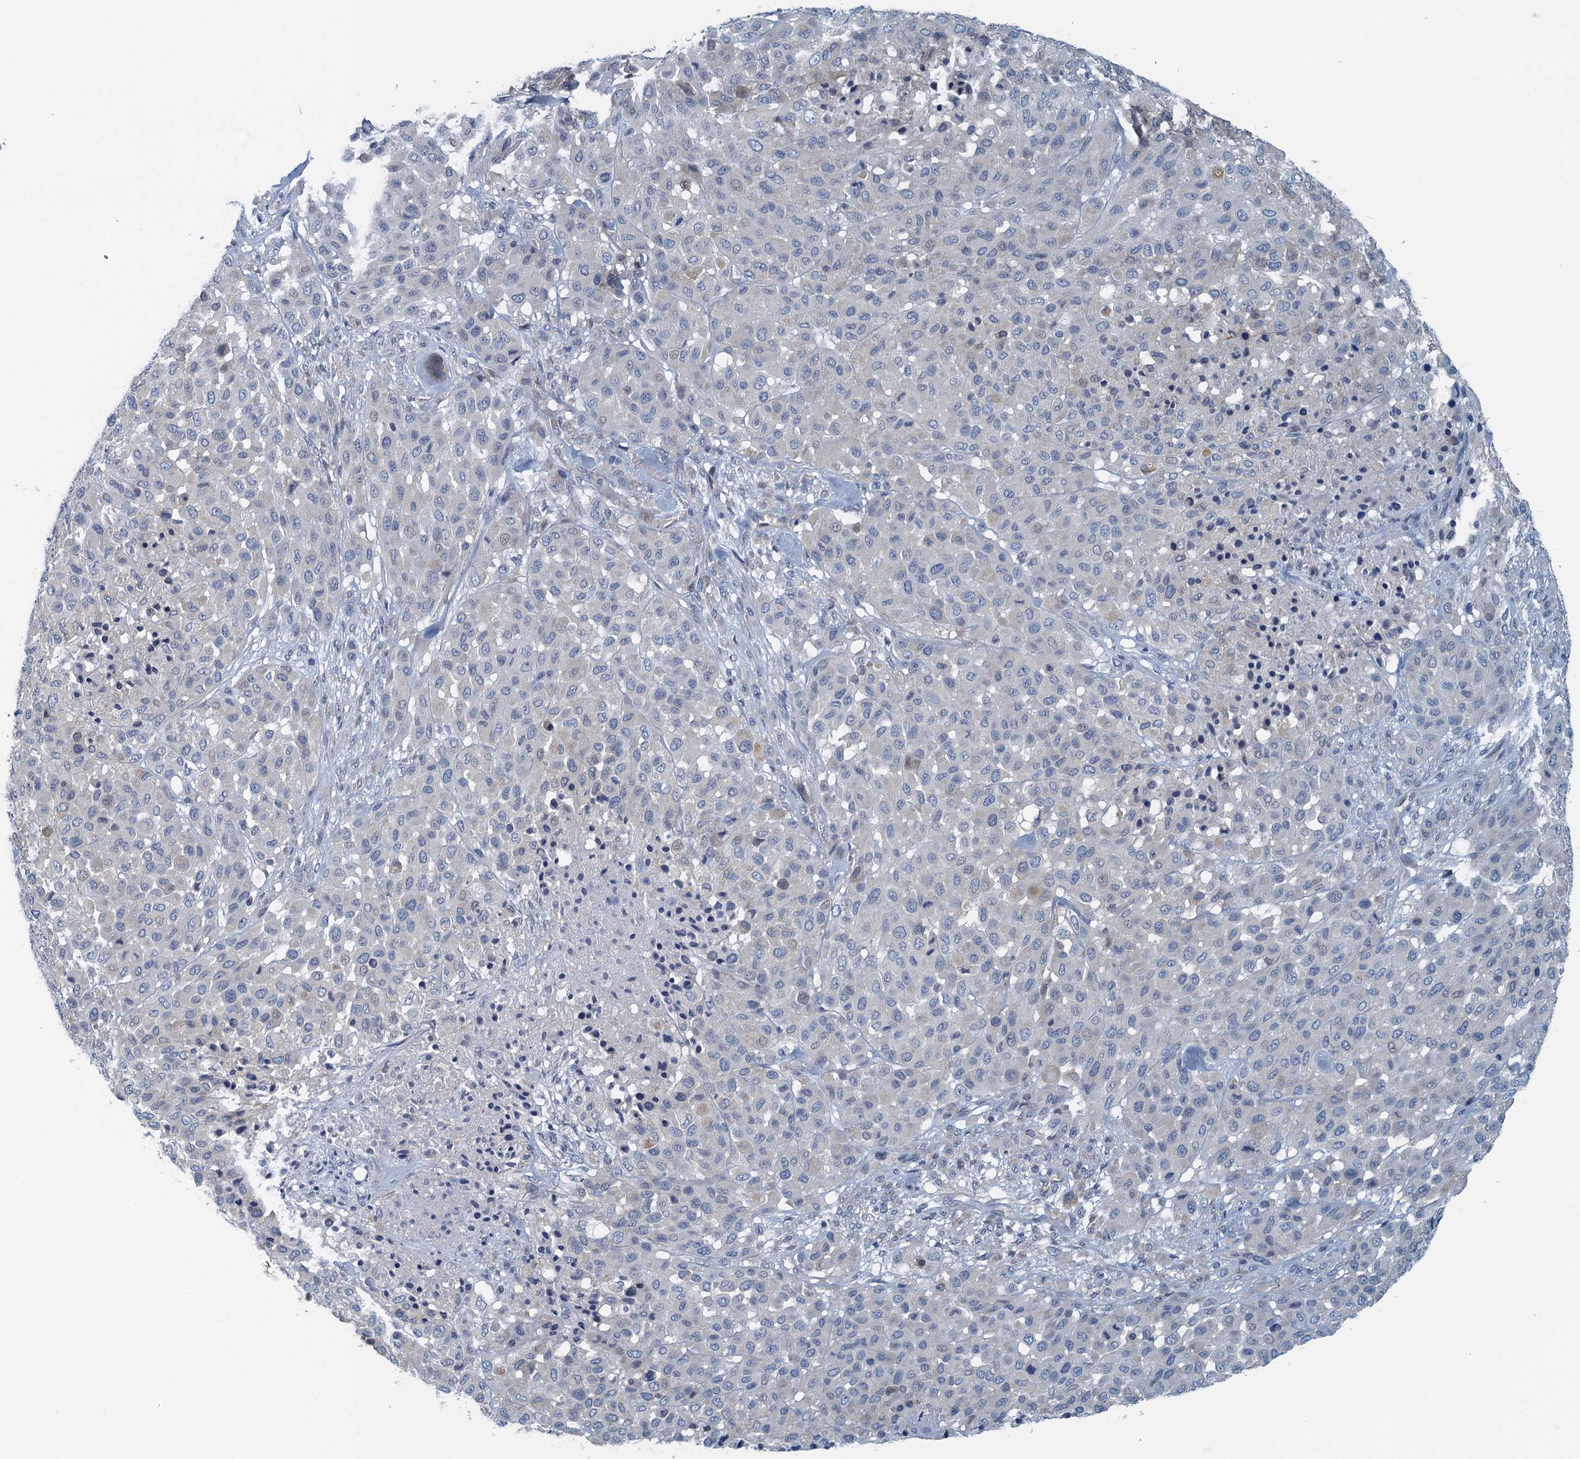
{"staining": {"intensity": "negative", "quantity": "none", "location": "none"}, "tissue": "melanoma", "cell_type": "Tumor cells", "image_type": "cancer", "snomed": [{"axis": "morphology", "description": "Malignant melanoma, Metastatic site"}, {"axis": "topography", "description": "Skin"}], "caption": "Histopathology image shows no significant protein expression in tumor cells of melanoma. (DAB immunohistochemistry (IHC) visualized using brightfield microscopy, high magnification).", "gene": "ALG2", "patient": {"sex": "female", "age": 81}}